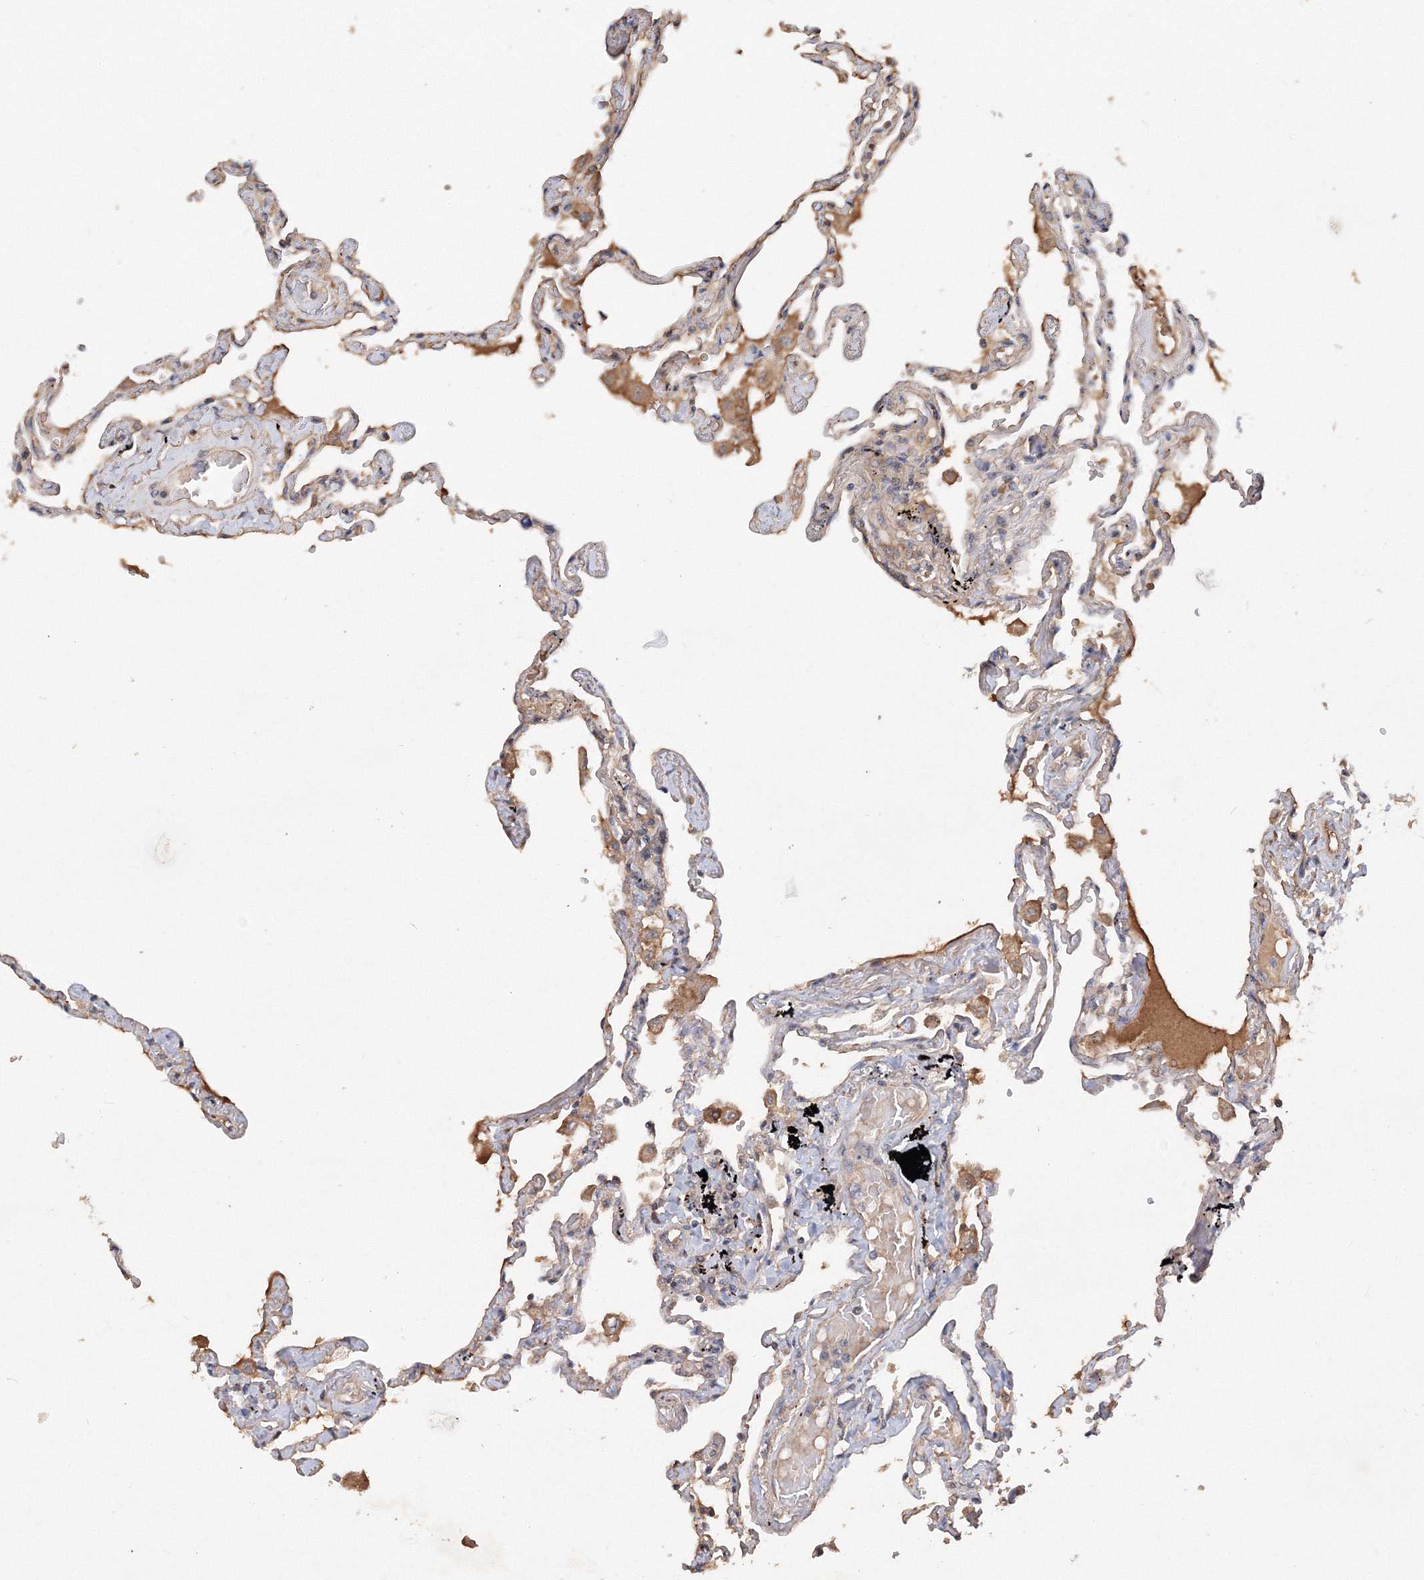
{"staining": {"intensity": "weak", "quantity": "25%-75%", "location": "cytoplasmic/membranous"}, "tissue": "lung", "cell_type": "Alveolar cells", "image_type": "normal", "snomed": [{"axis": "morphology", "description": "Normal tissue, NOS"}, {"axis": "topography", "description": "Lung"}], "caption": "Lung stained for a protein shows weak cytoplasmic/membranous positivity in alveolar cells. (DAB IHC, brown staining for protein, blue staining for nuclei).", "gene": "GRINA", "patient": {"sex": "female", "age": 67}}